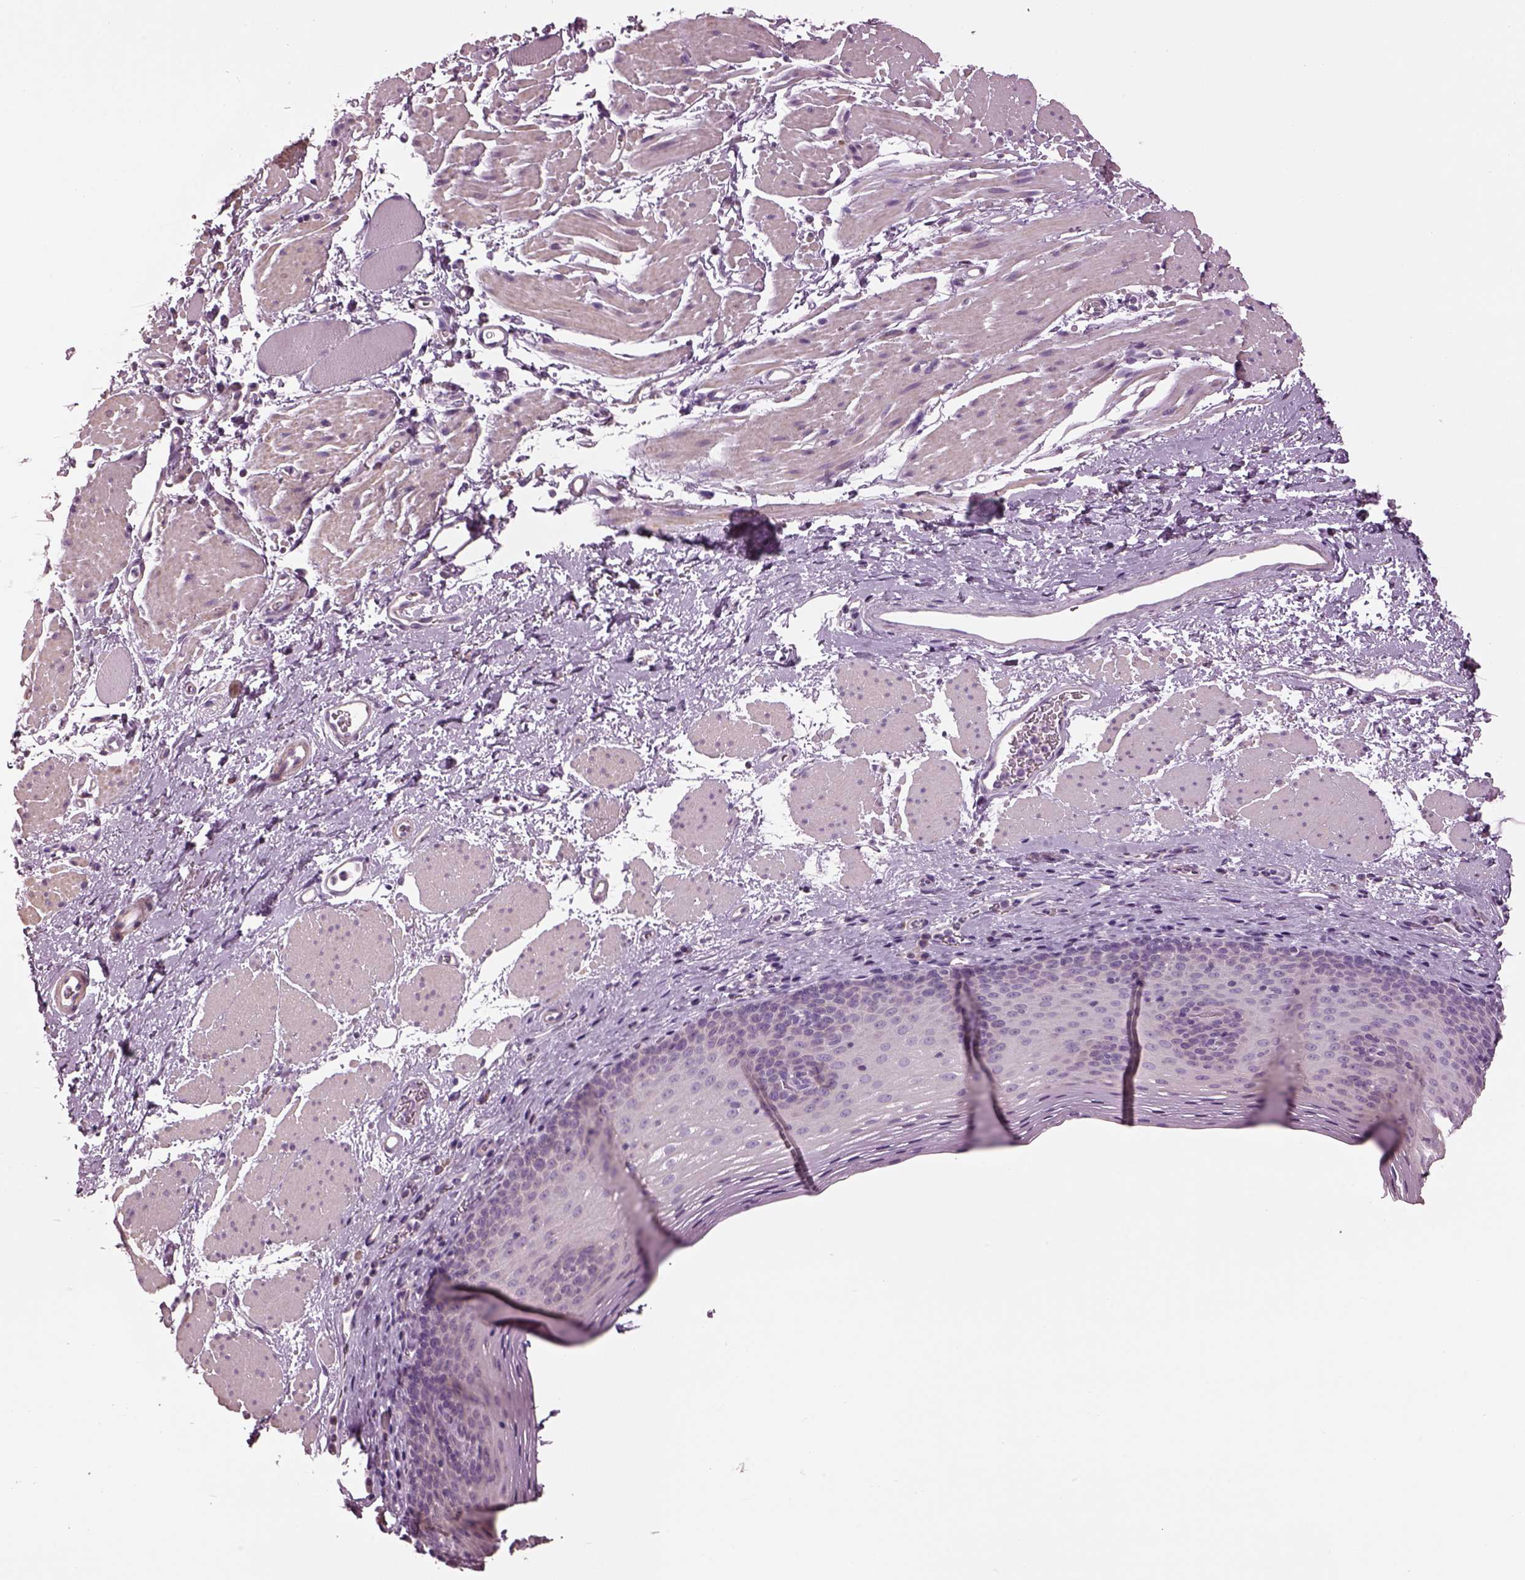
{"staining": {"intensity": "negative", "quantity": "none", "location": "none"}, "tissue": "esophagus", "cell_type": "Squamous epithelial cells", "image_type": "normal", "snomed": [{"axis": "morphology", "description": "Normal tissue, NOS"}, {"axis": "topography", "description": "Esophagus"}], "caption": "This is a photomicrograph of IHC staining of normal esophagus, which shows no expression in squamous epithelial cells.", "gene": "SPATA7", "patient": {"sex": "female", "age": 68}}